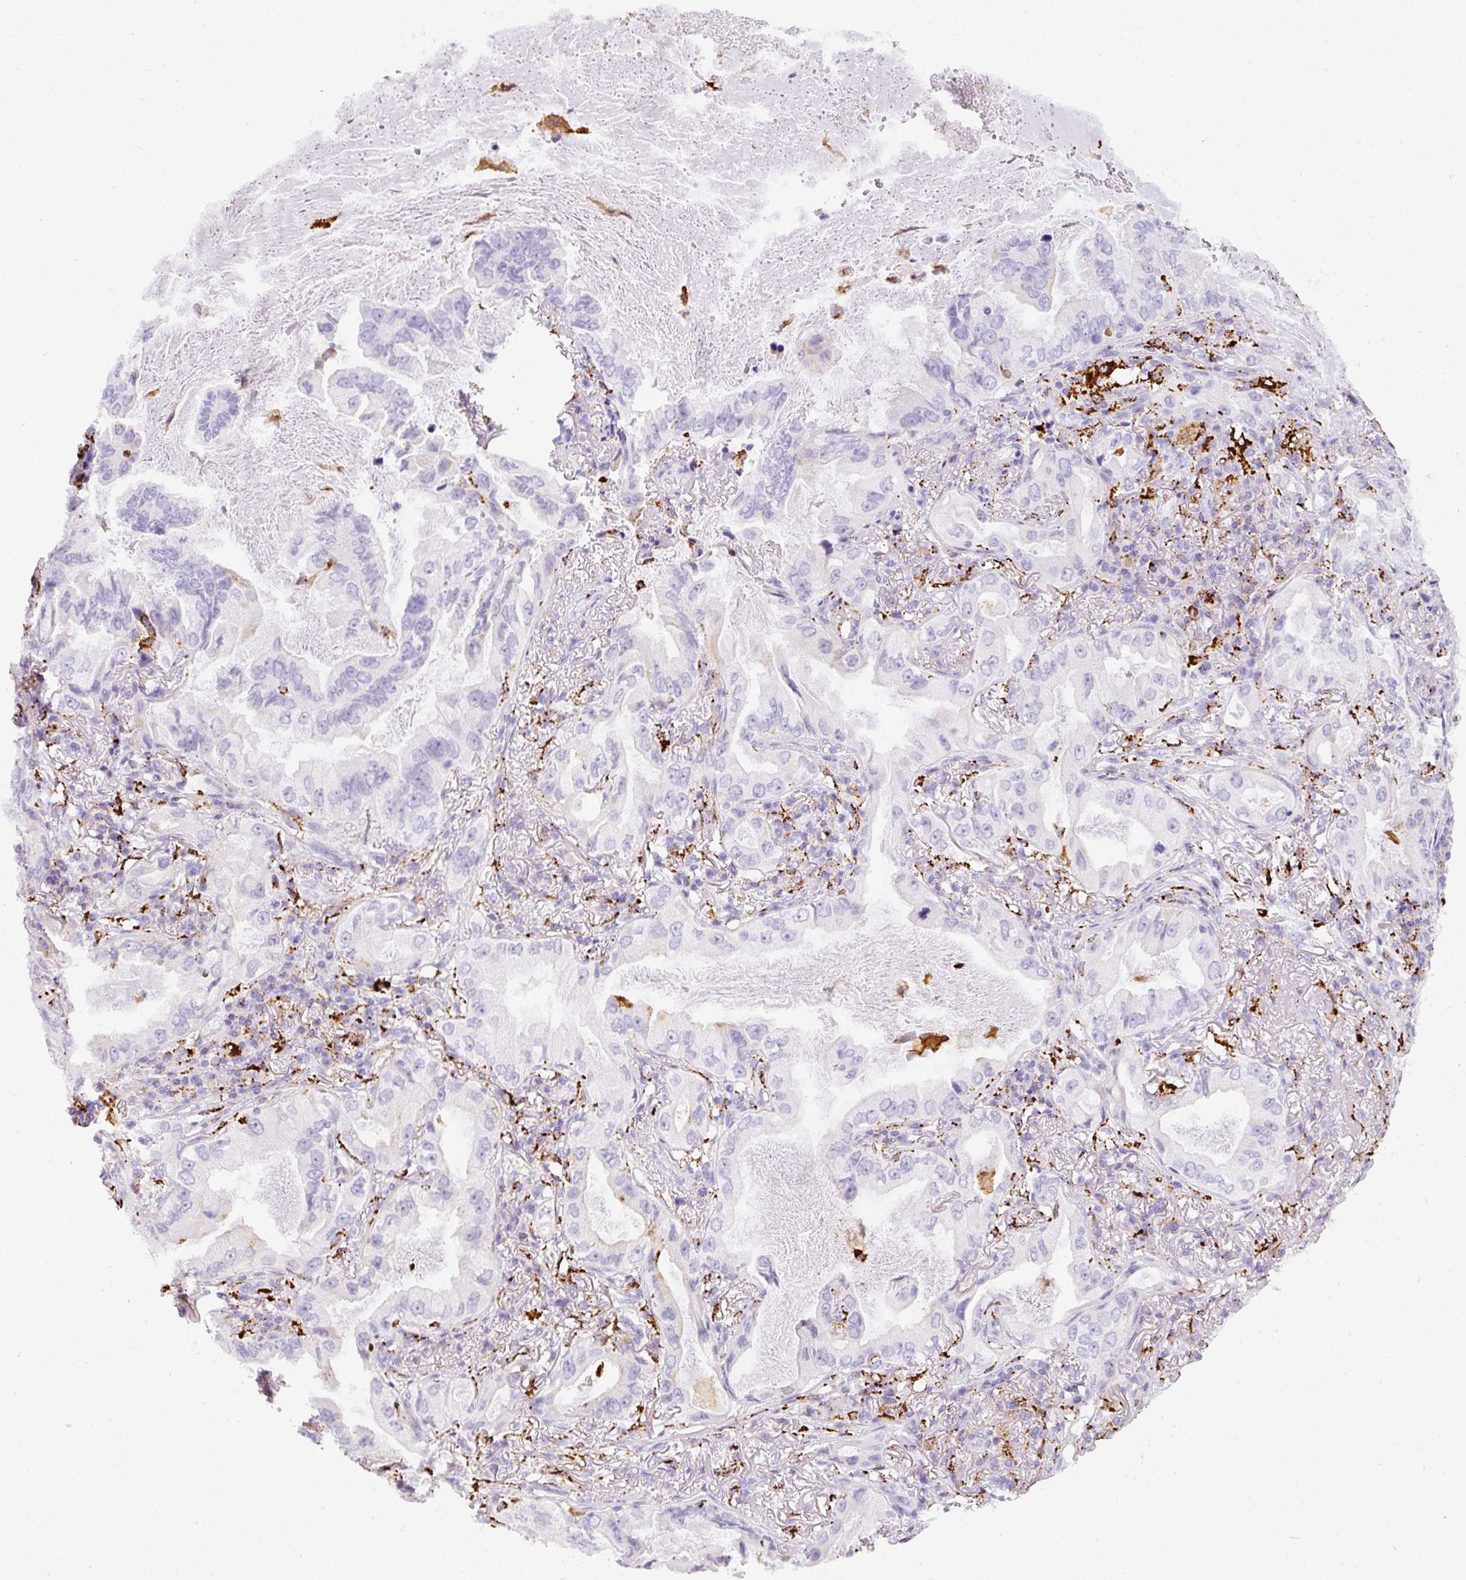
{"staining": {"intensity": "negative", "quantity": "none", "location": "none"}, "tissue": "lung cancer", "cell_type": "Tumor cells", "image_type": "cancer", "snomed": [{"axis": "morphology", "description": "Adenocarcinoma, NOS"}, {"axis": "topography", "description": "Lung"}], "caption": "The IHC histopathology image has no significant positivity in tumor cells of lung cancer tissue.", "gene": "MMACHC", "patient": {"sex": "female", "age": 69}}